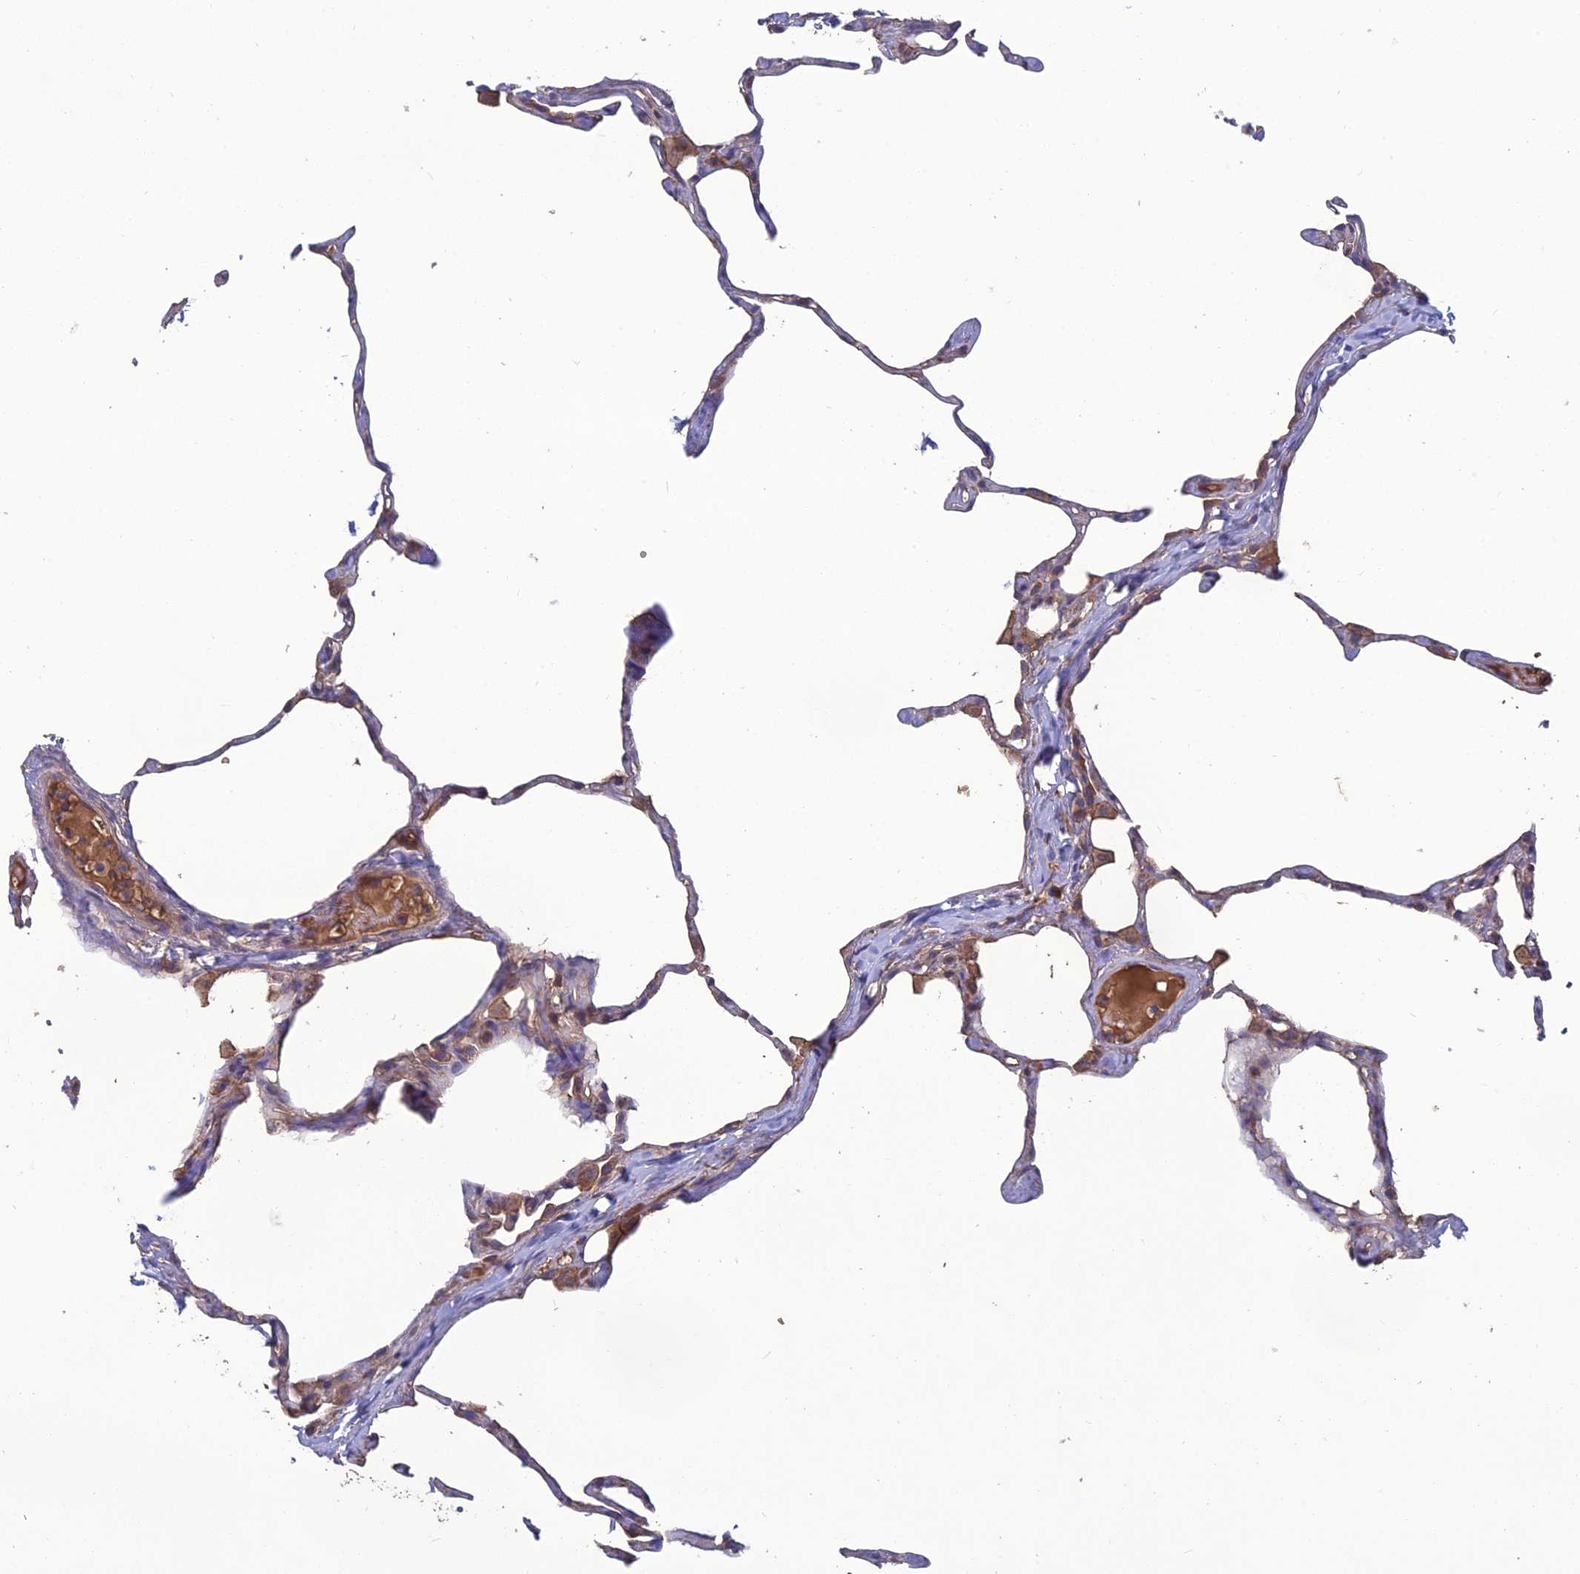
{"staining": {"intensity": "negative", "quantity": "none", "location": "none"}, "tissue": "lung", "cell_type": "Alveolar cells", "image_type": "normal", "snomed": [{"axis": "morphology", "description": "Normal tissue, NOS"}, {"axis": "topography", "description": "Lung"}], "caption": "Lung was stained to show a protein in brown. There is no significant expression in alveolar cells.", "gene": "GALR2", "patient": {"sex": "male", "age": 65}}